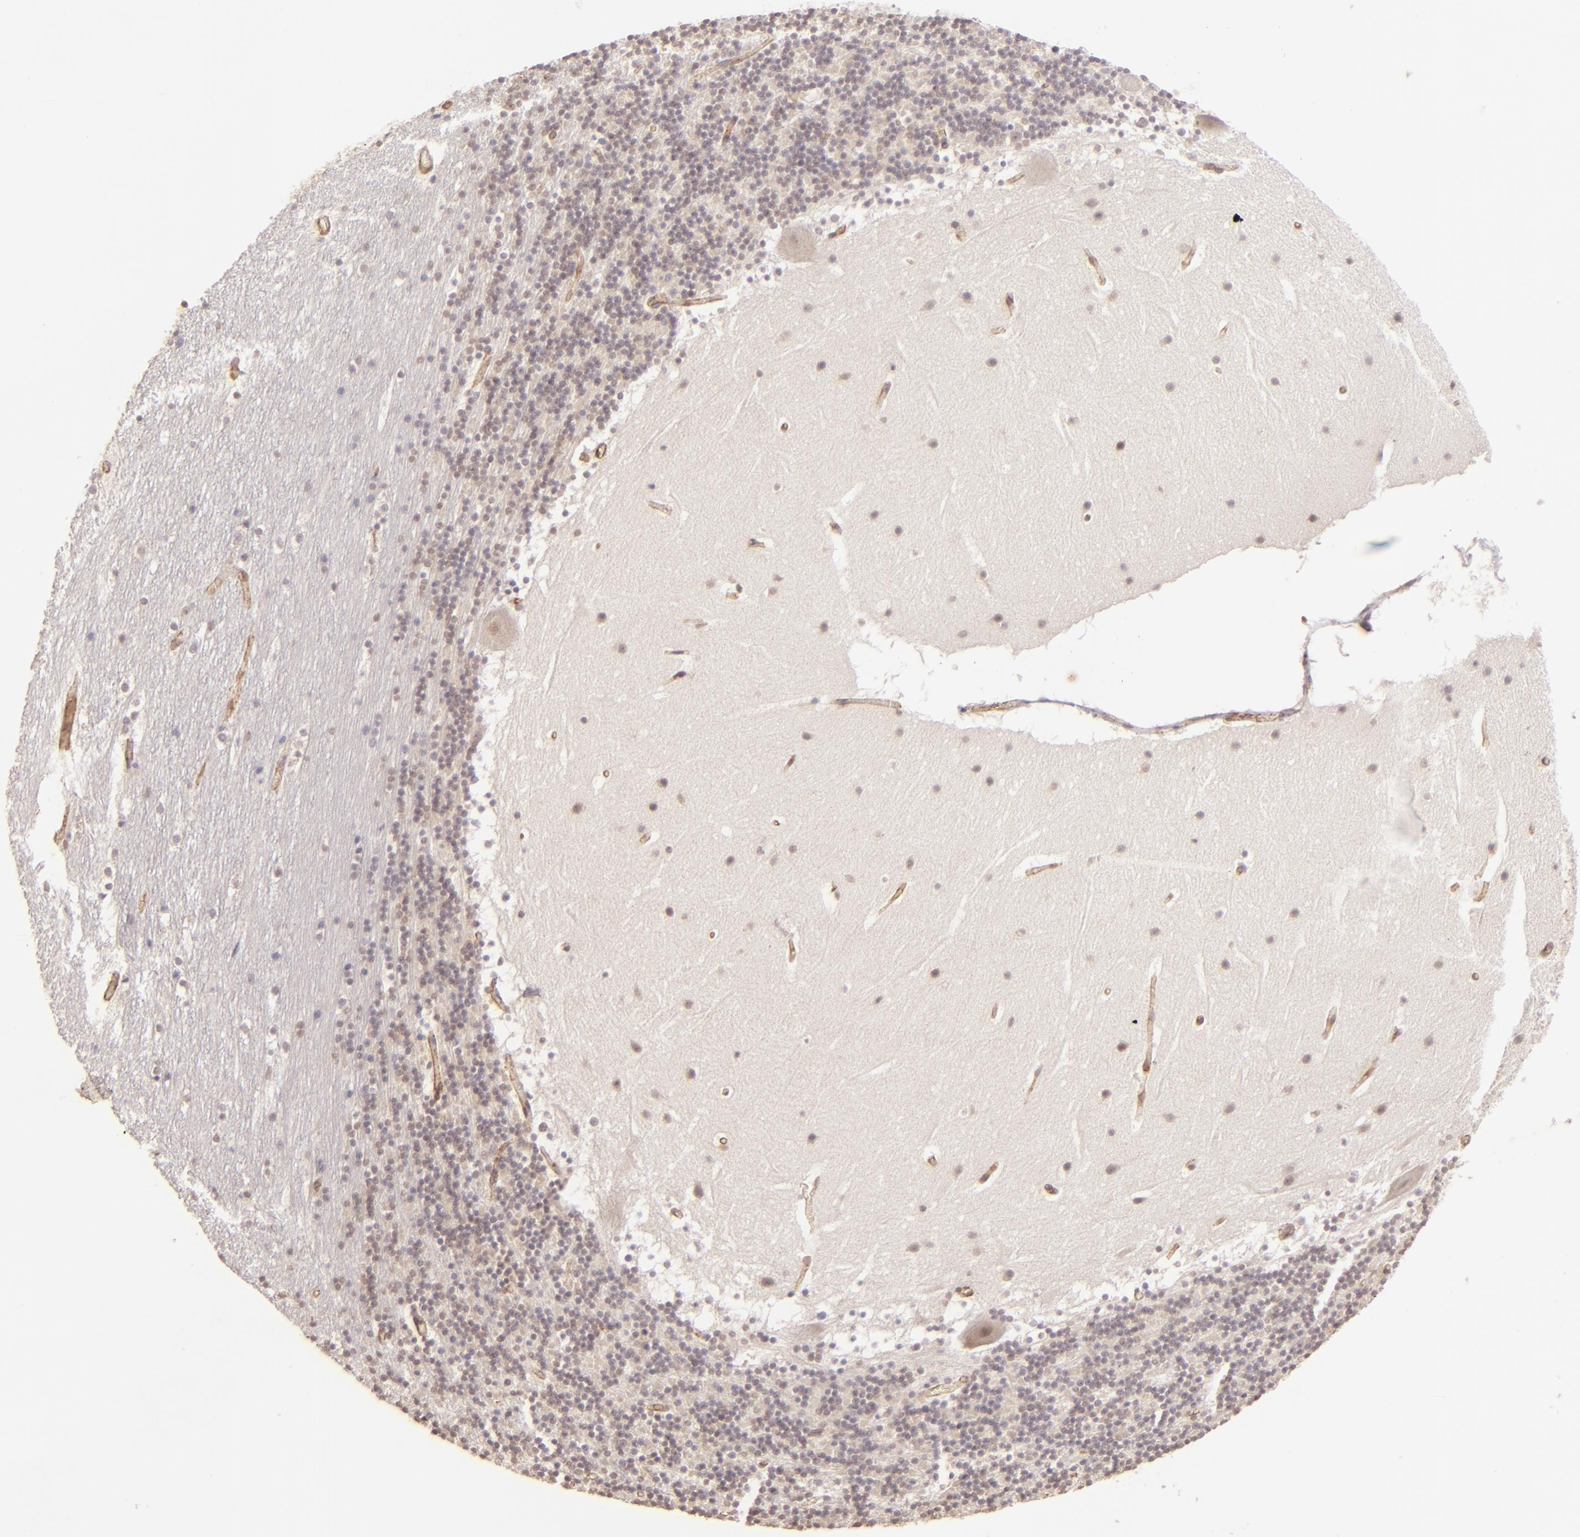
{"staining": {"intensity": "negative", "quantity": "none", "location": "none"}, "tissue": "cerebellum", "cell_type": "Cells in granular layer", "image_type": "normal", "snomed": [{"axis": "morphology", "description": "Normal tissue, NOS"}, {"axis": "topography", "description": "Cerebellum"}], "caption": "Human cerebellum stained for a protein using immunohistochemistry (IHC) displays no expression in cells in granular layer.", "gene": "CLDN1", "patient": {"sex": "male", "age": 45}}